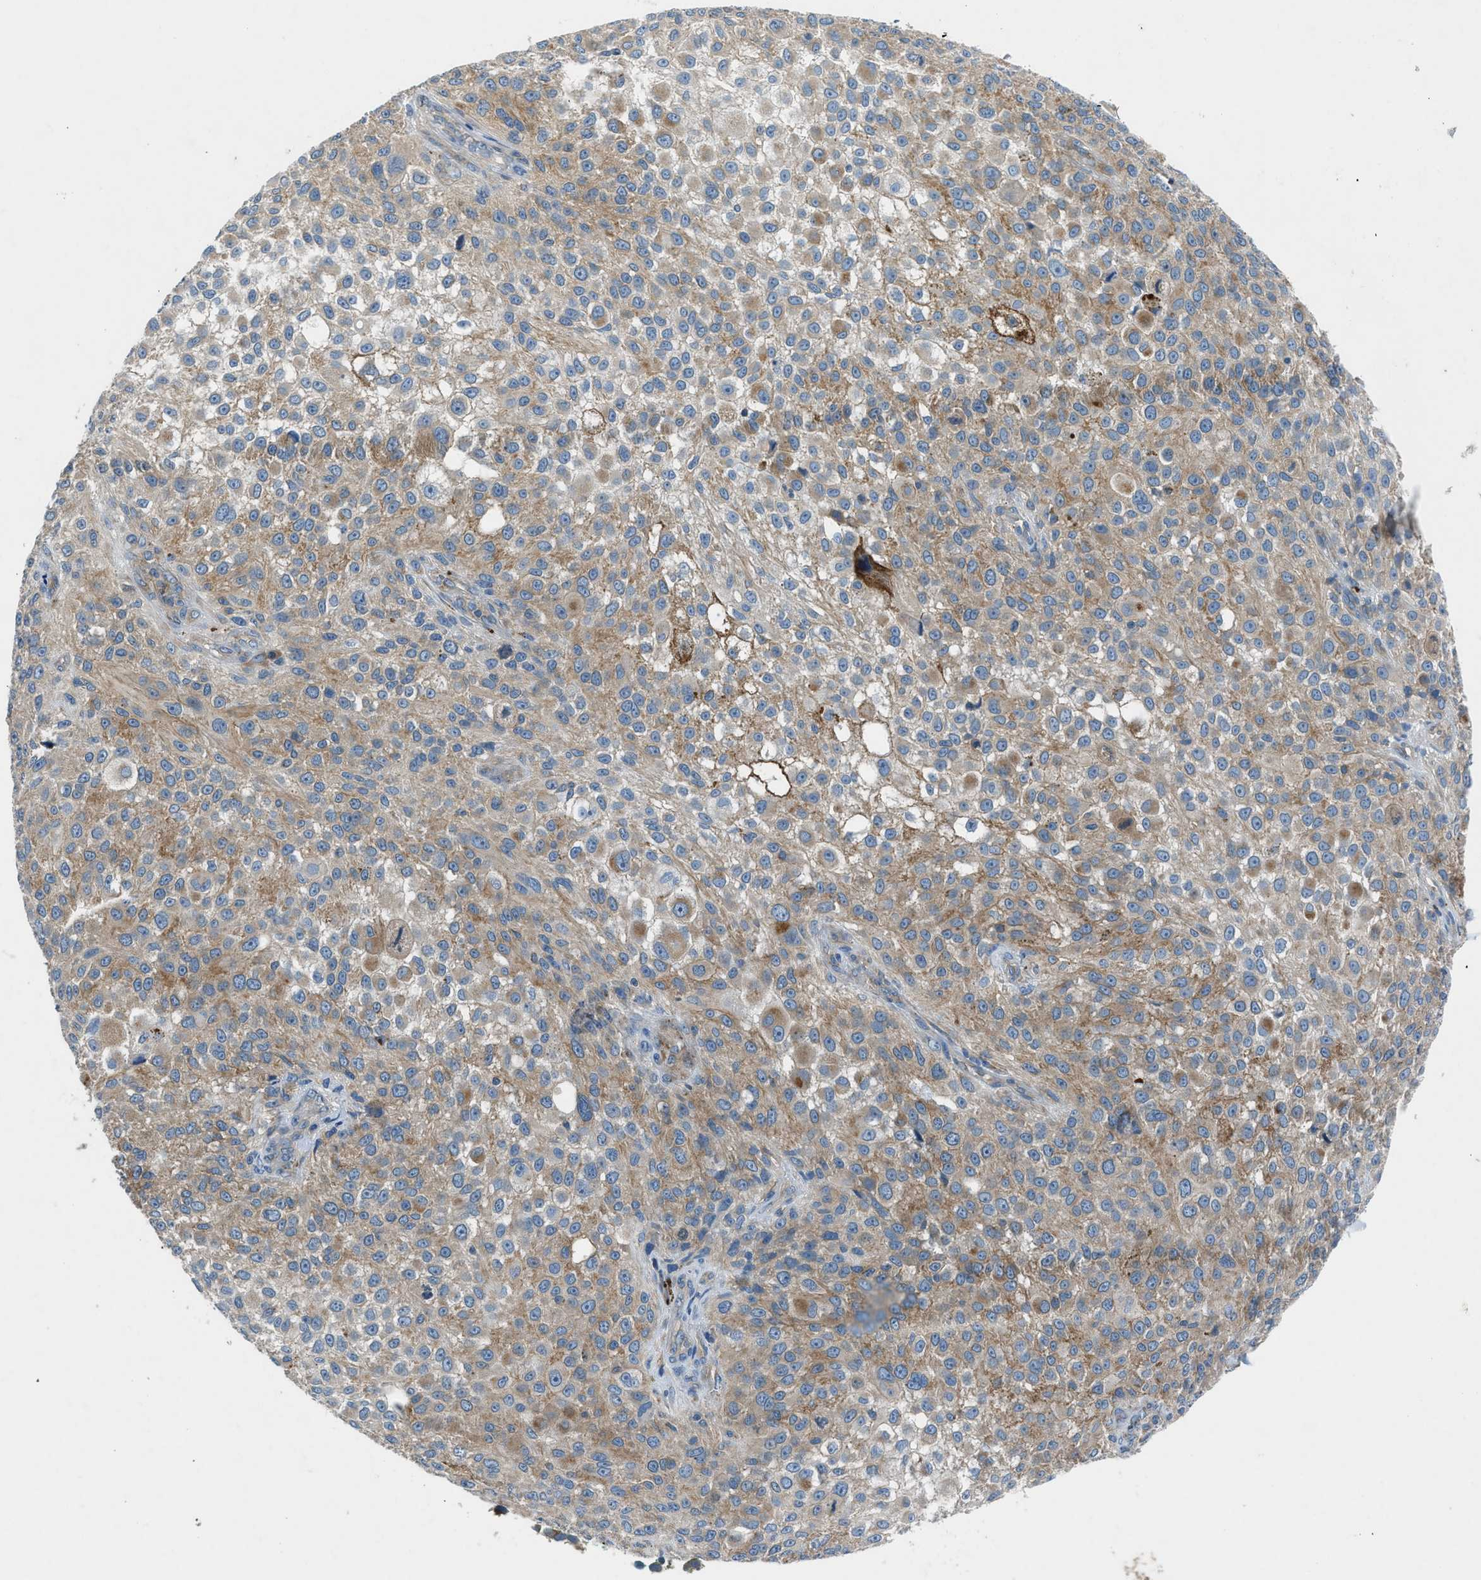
{"staining": {"intensity": "weak", "quantity": ">75%", "location": "cytoplasmic/membranous"}, "tissue": "melanoma", "cell_type": "Tumor cells", "image_type": "cancer", "snomed": [{"axis": "morphology", "description": "Necrosis, NOS"}, {"axis": "morphology", "description": "Malignant melanoma, NOS"}, {"axis": "topography", "description": "Skin"}], "caption": "Immunohistochemical staining of human malignant melanoma displays low levels of weak cytoplasmic/membranous protein expression in approximately >75% of tumor cells. (DAB (3,3'-diaminobenzidine) IHC, brown staining for protein, blue staining for nuclei).", "gene": "BMP1", "patient": {"sex": "female", "age": 87}}